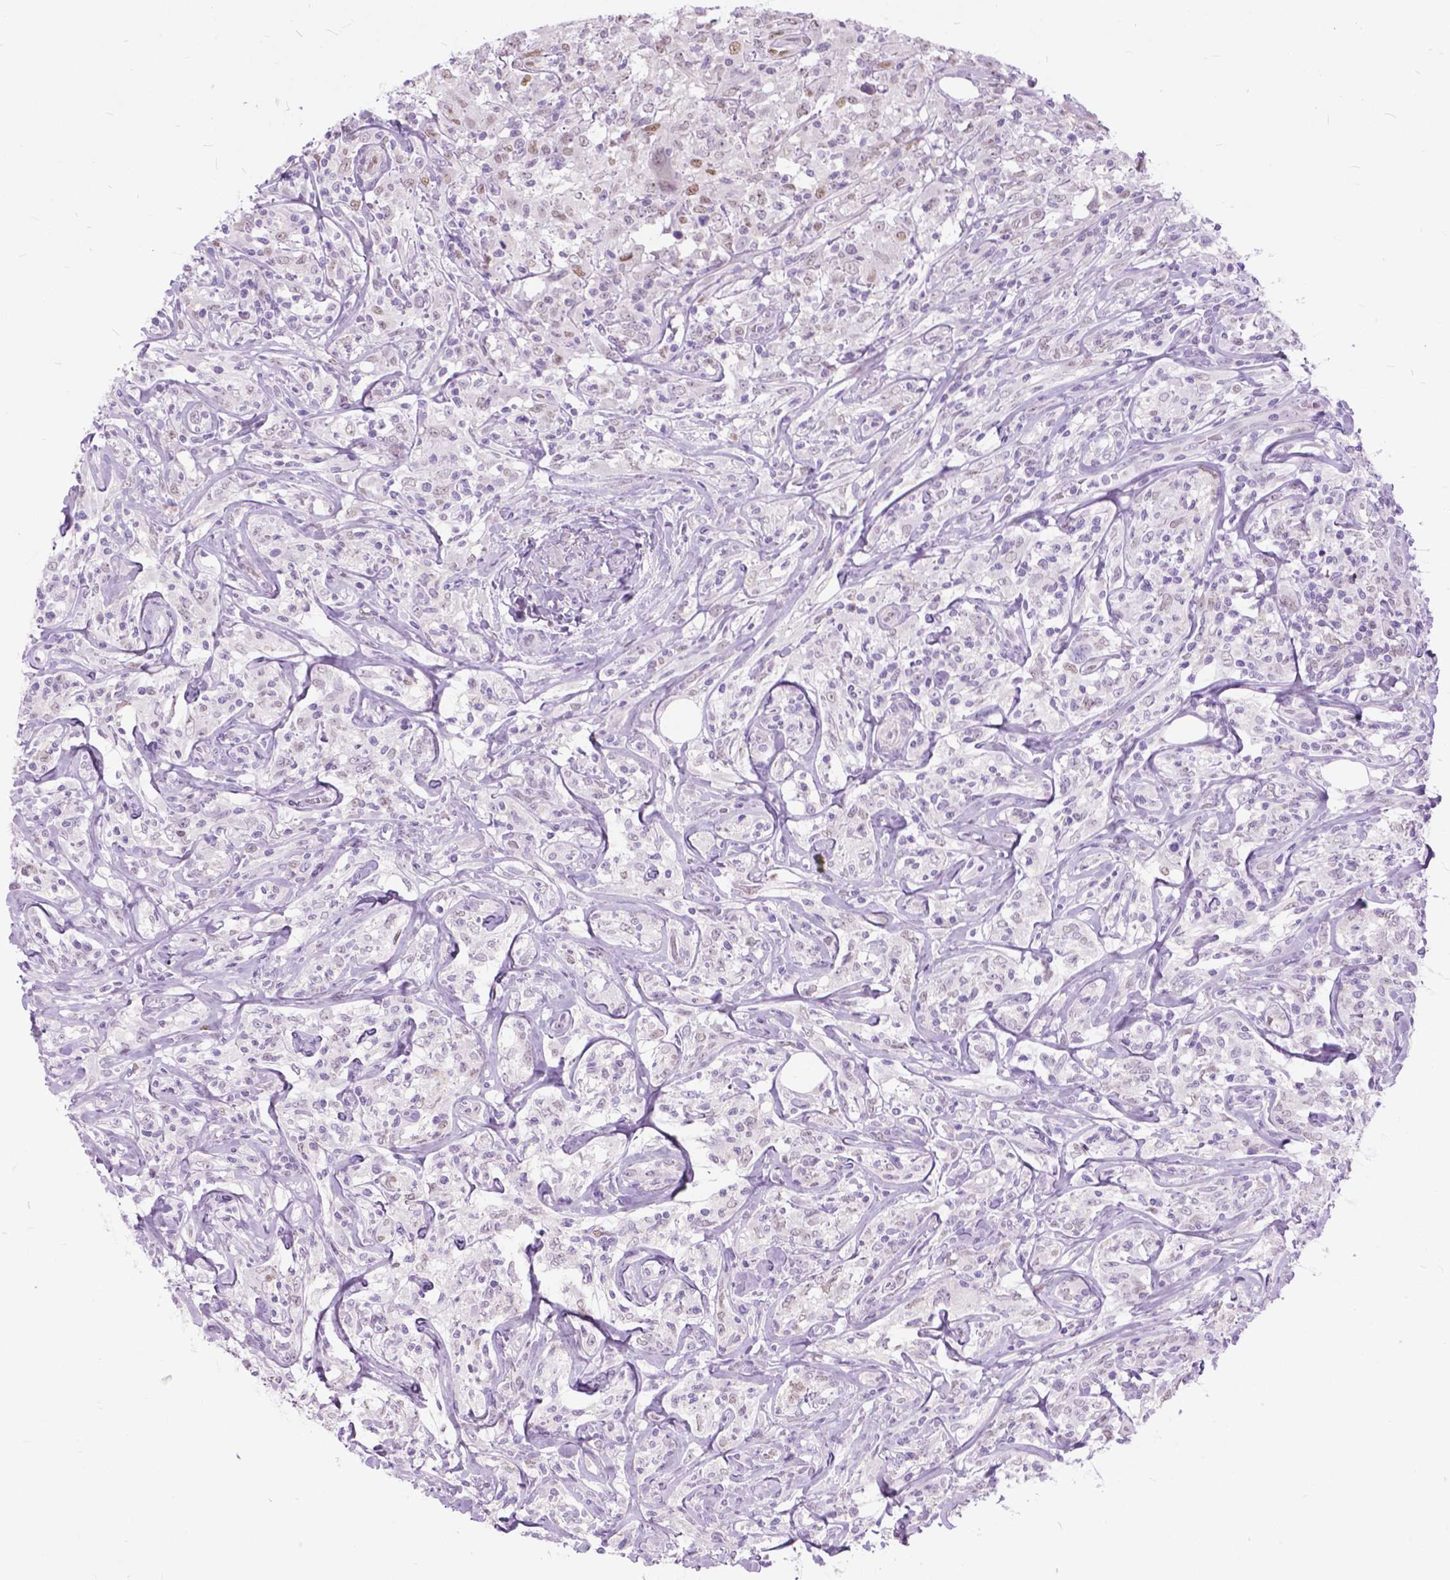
{"staining": {"intensity": "negative", "quantity": "none", "location": "none"}, "tissue": "lymphoma", "cell_type": "Tumor cells", "image_type": "cancer", "snomed": [{"axis": "morphology", "description": "Malignant lymphoma, non-Hodgkin's type, High grade"}, {"axis": "topography", "description": "Lymph node"}], "caption": "Lymphoma stained for a protein using IHC exhibits no expression tumor cells.", "gene": "APCDD1L", "patient": {"sex": "female", "age": 84}}